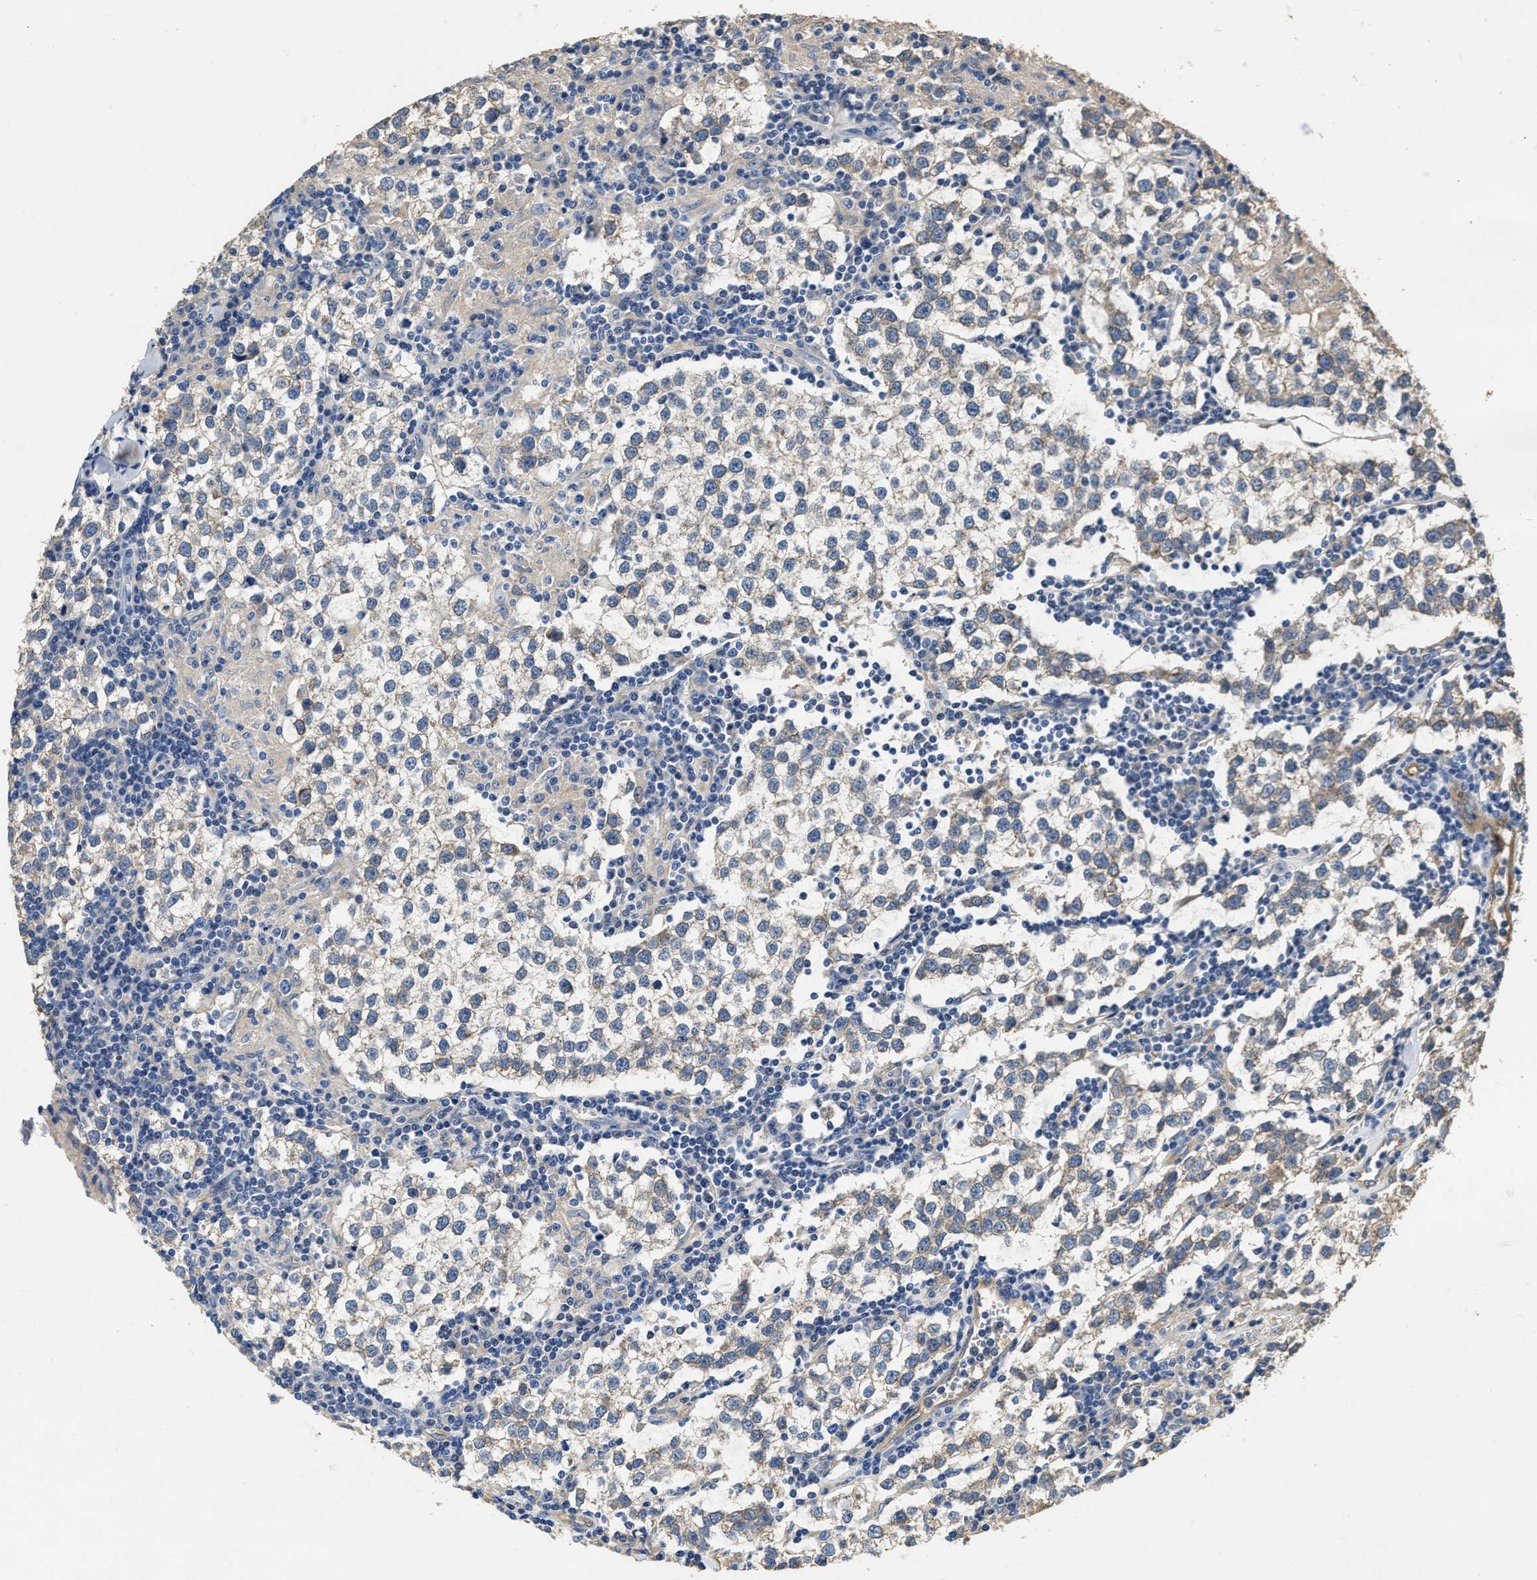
{"staining": {"intensity": "weak", "quantity": "<25%", "location": "cytoplasmic/membranous"}, "tissue": "testis cancer", "cell_type": "Tumor cells", "image_type": "cancer", "snomed": [{"axis": "morphology", "description": "Seminoma, NOS"}, {"axis": "morphology", "description": "Carcinoma, Embryonal, NOS"}, {"axis": "topography", "description": "Testis"}], "caption": "Immunohistochemical staining of seminoma (testis) displays no significant positivity in tumor cells.", "gene": "PEG10", "patient": {"sex": "male", "age": 36}}